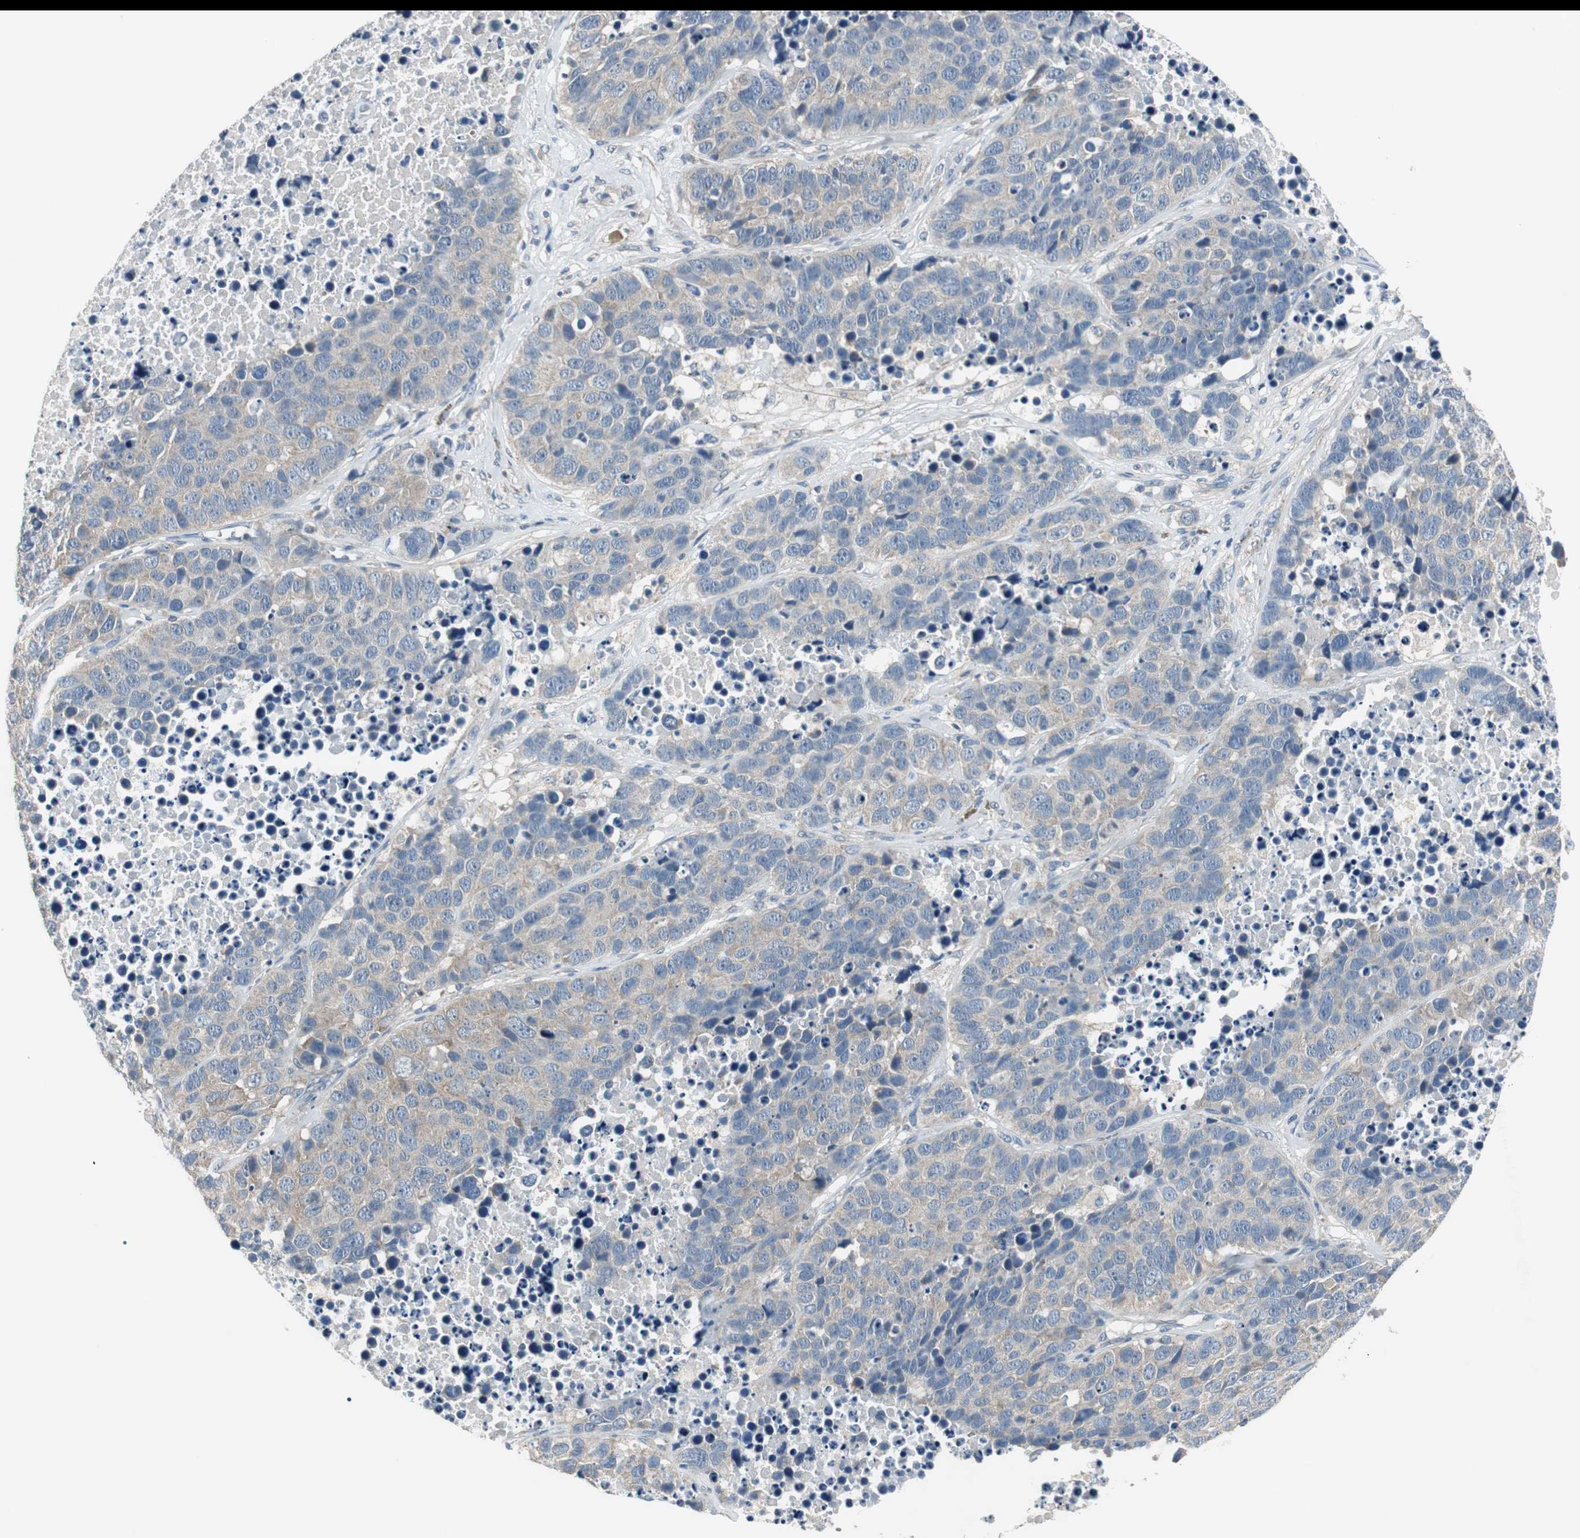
{"staining": {"intensity": "weak", "quantity": ">75%", "location": "cytoplasmic/membranous"}, "tissue": "carcinoid", "cell_type": "Tumor cells", "image_type": "cancer", "snomed": [{"axis": "morphology", "description": "Carcinoid, malignant, NOS"}, {"axis": "topography", "description": "Lung"}], "caption": "Immunohistochemical staining of carcinoid shows low levels of weak cytoplasmic/membranous protein positivity in approximately >75% of tumor cells.", "gene": "MSTO1", "patient": {"sex": "male", "age": 60}}